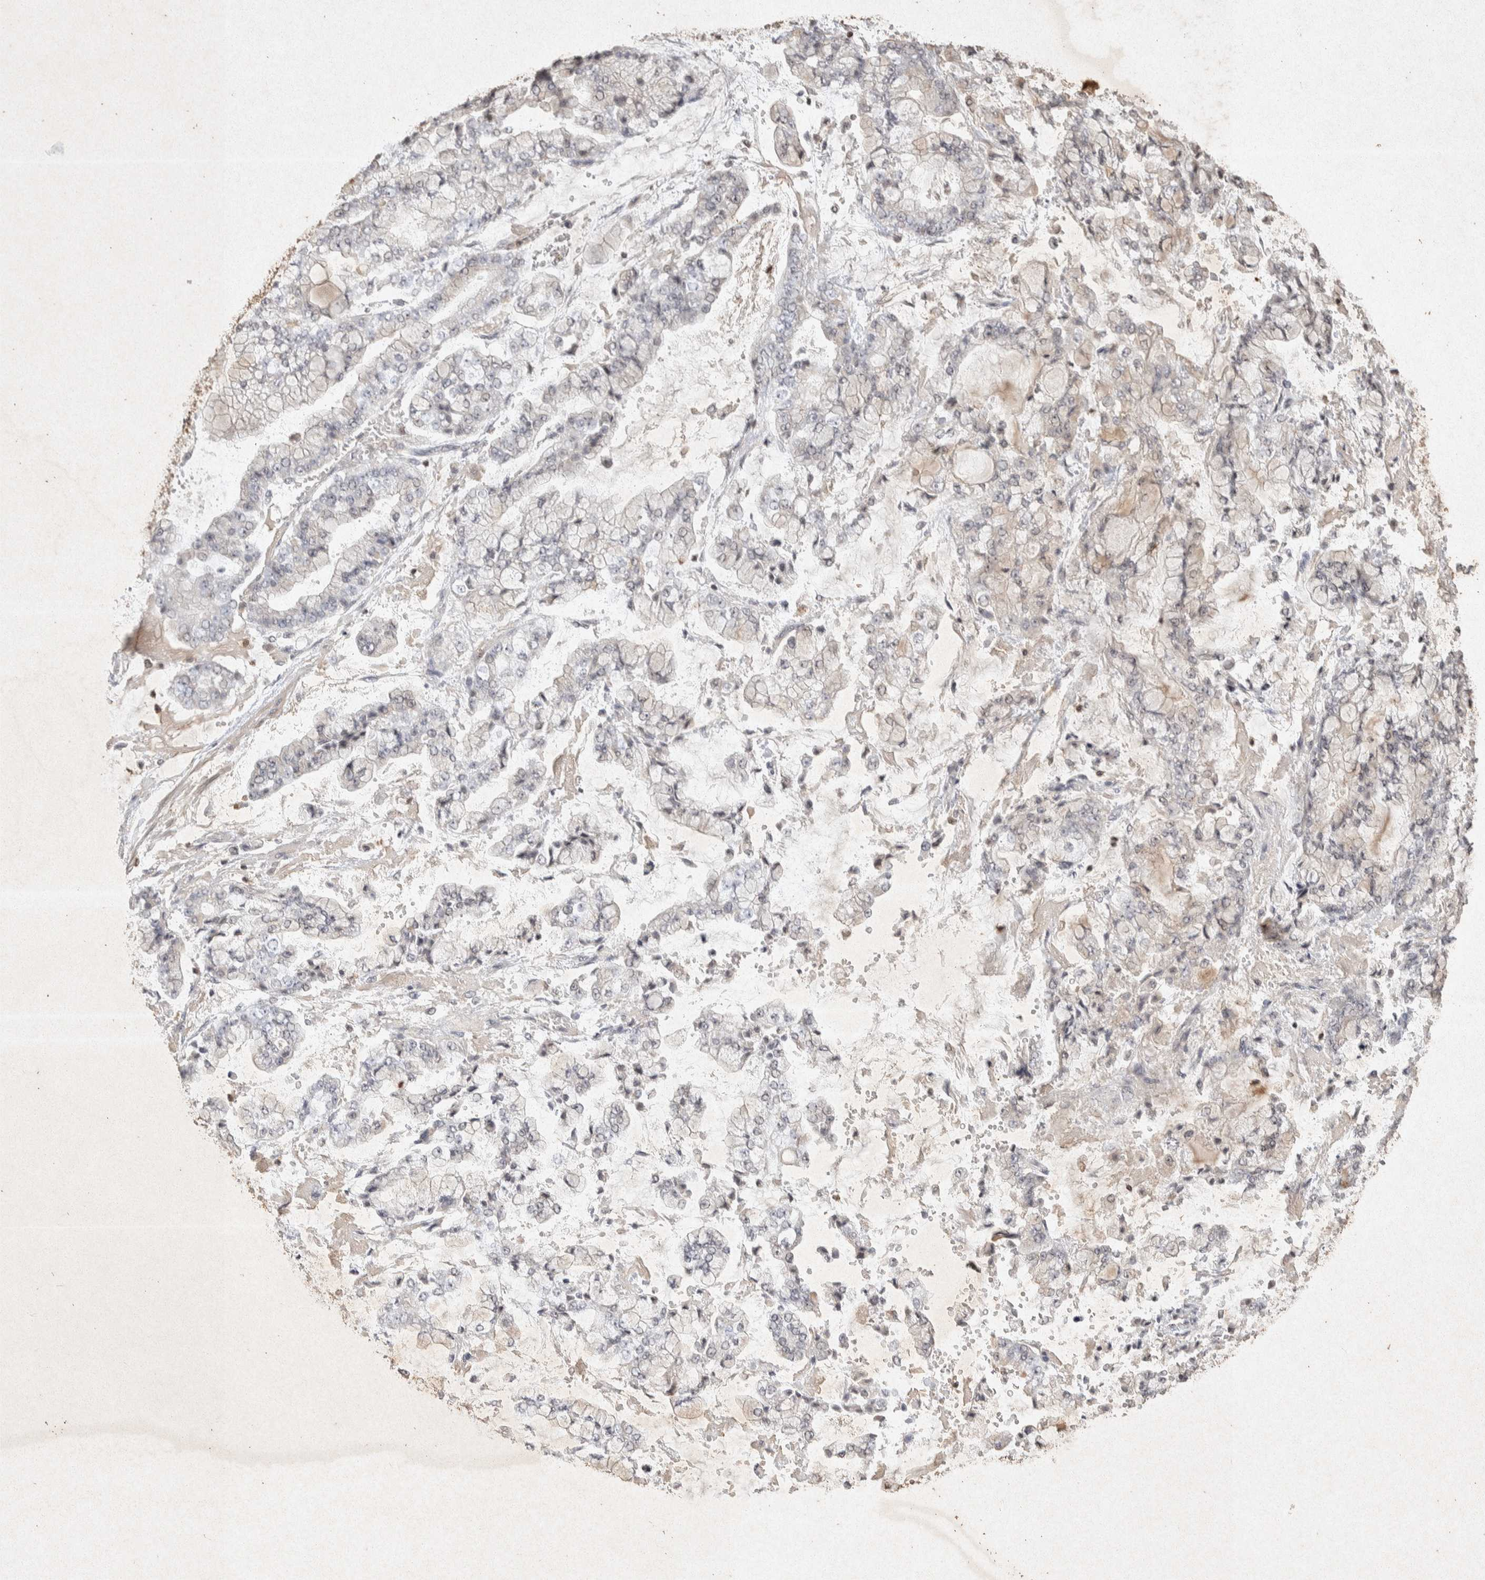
{"staining": {"intensity": "weak", "quantity": "<25%", "location": "cytoplasmic/membranous"}, "tissue": "stomach cancer", "cell_type": "Tumor cells", "image_type": "cancer", "snomed": [{"axis": "morphology", "description": "Adenocarcinoma, NOS"}, {"axis": "topography", "description": "Stomach"}], "caption": "Immunohistochemistry photomicrograph of adenocarcinoma (stomach) stained for a protein (brown), which displays no staining in tumor cells.", "gene": "RAC2", "patient": {"sex": "male", "age": 76}}